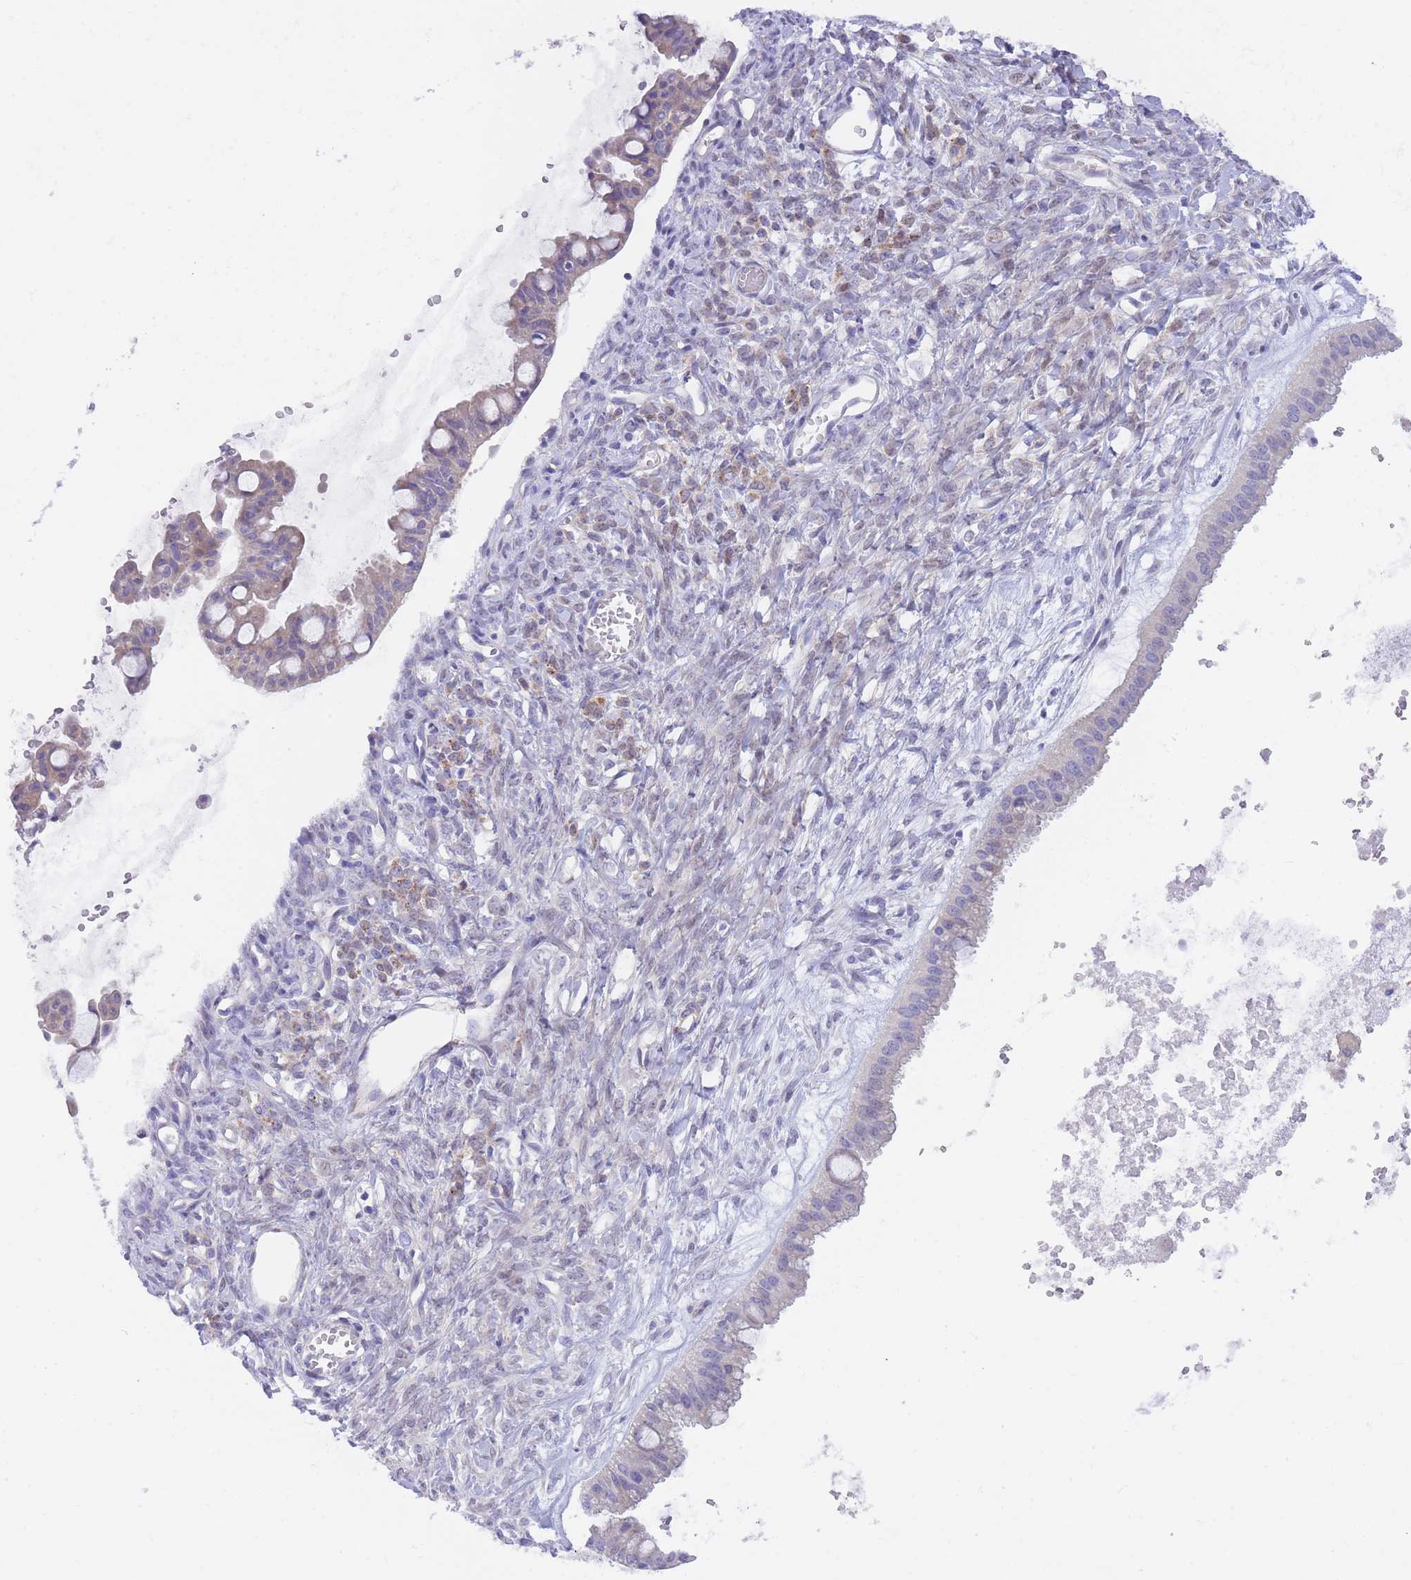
{"staining": {"intensity": "moderate", "quantity": "<25%", "location": "cytoplasmic/membranous"}, "tissue": "ovarian cancer", "cell_type": "Tumor cells", "image_type": "cancer", "snomed": [{"axis": "morphology", "description": "Cystadenocarcinoma, mucinous, NOS"}, {"axis": "topography", "description": "Ovary"}], "caption": "Moderate cytoplasmic/membranous expression is appreciated in about <25% of tumor cells in ovarian cancer (mucinous cystadenocarcinoma). (IHC, brightfield microscopy, high magnification).", "gene": "QTRT1", "patient": {"sex": "female", "age": 73}}